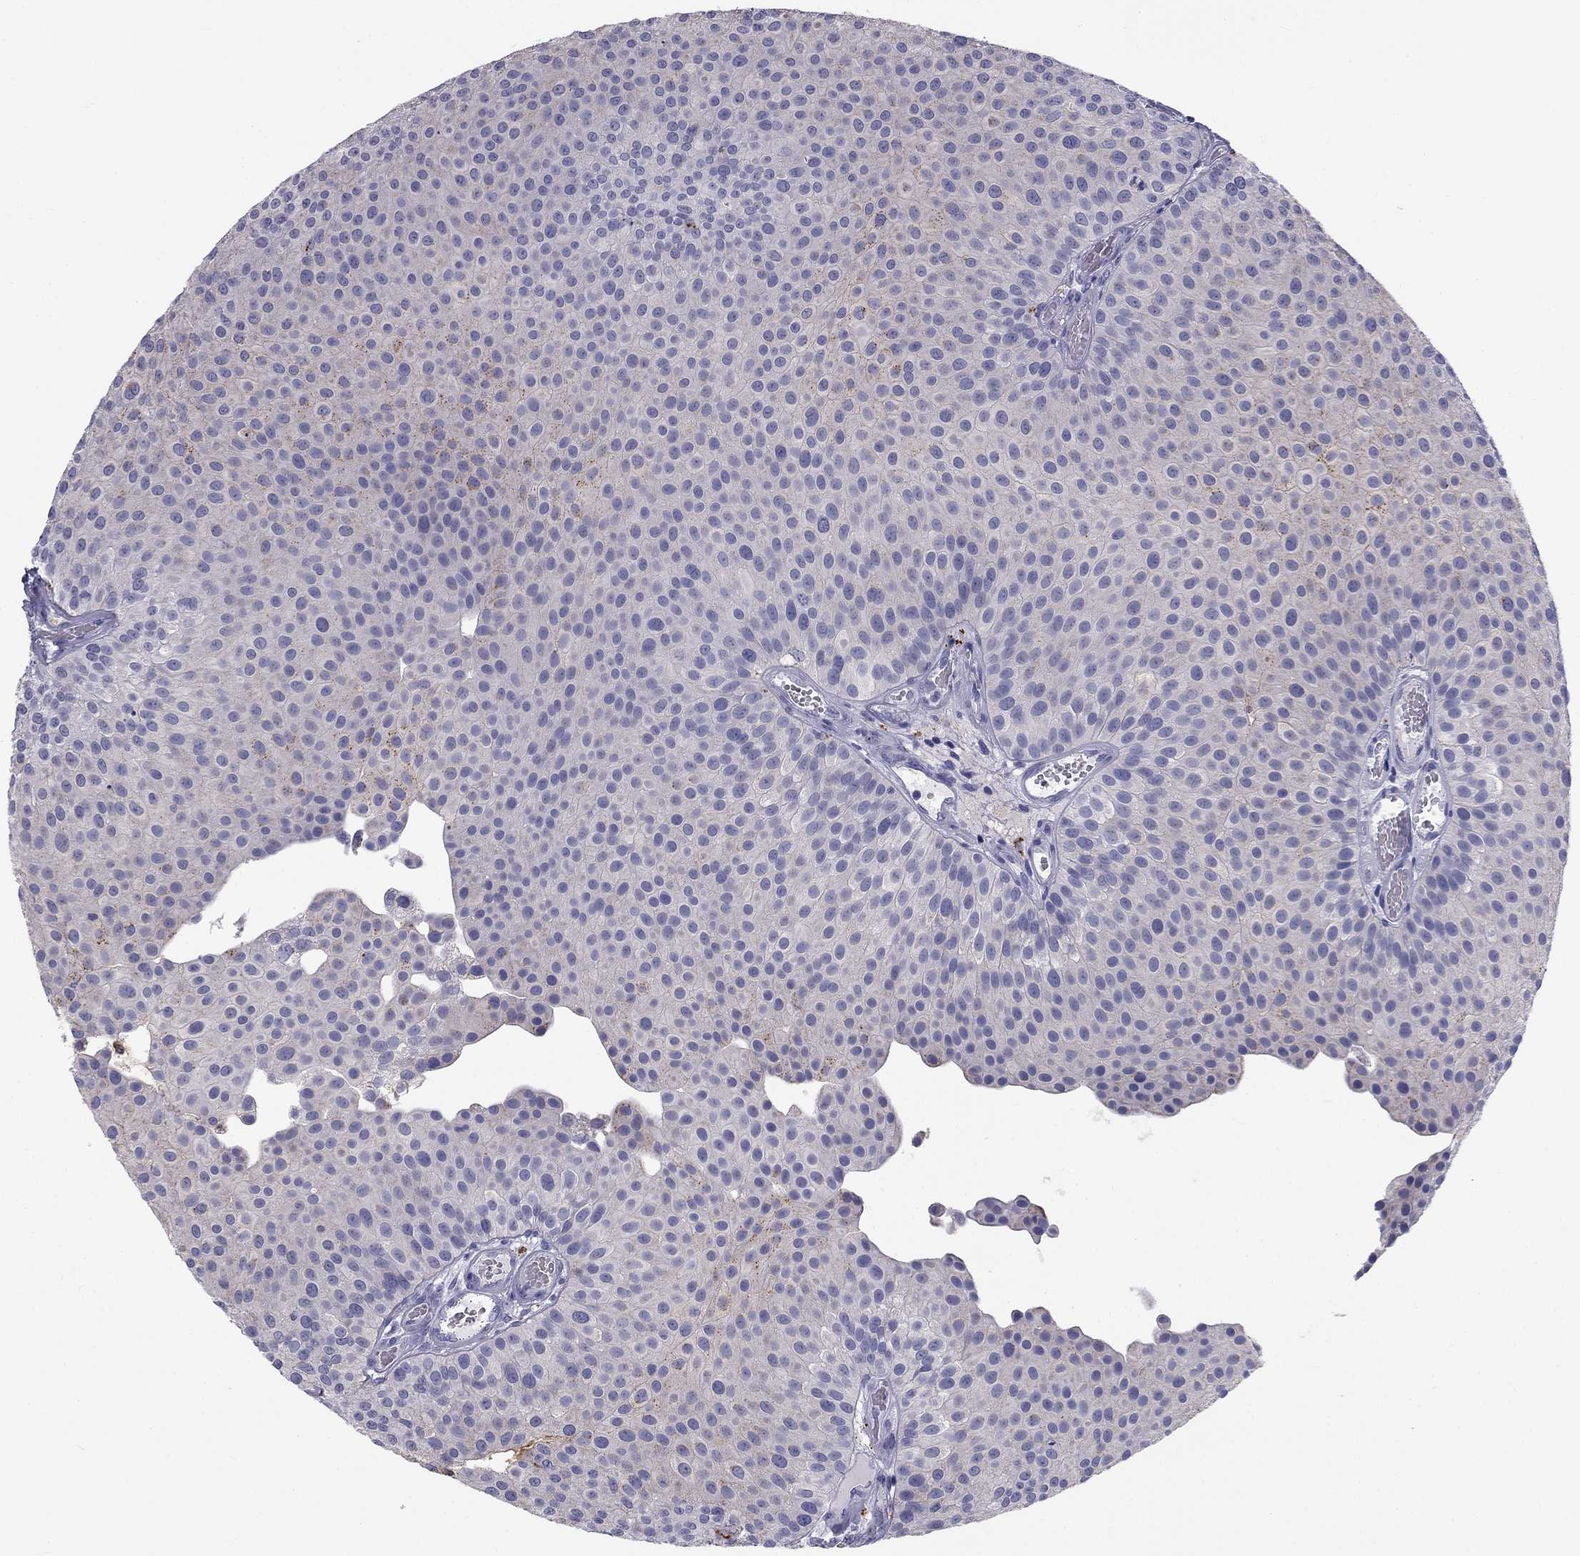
{"staining": {"intensity": "negative", "quantity": "none", "location": "none"}, "tissue": "urothelial cancer", "cell_type": "Tumor cells", "image_type": "cancer", "snomed": [{"axis": "morphology", "description": "Urothelial carcinoma, Low grade"}, {"axis": "topography", "description": "Urinary bladder"}], "caption": "This is an IHC histopathology image of urothelial cancer. There is no positivity in tumor cells.", "gene": "CLPSL2", "patient": {"sex": "female", "age": 87}}